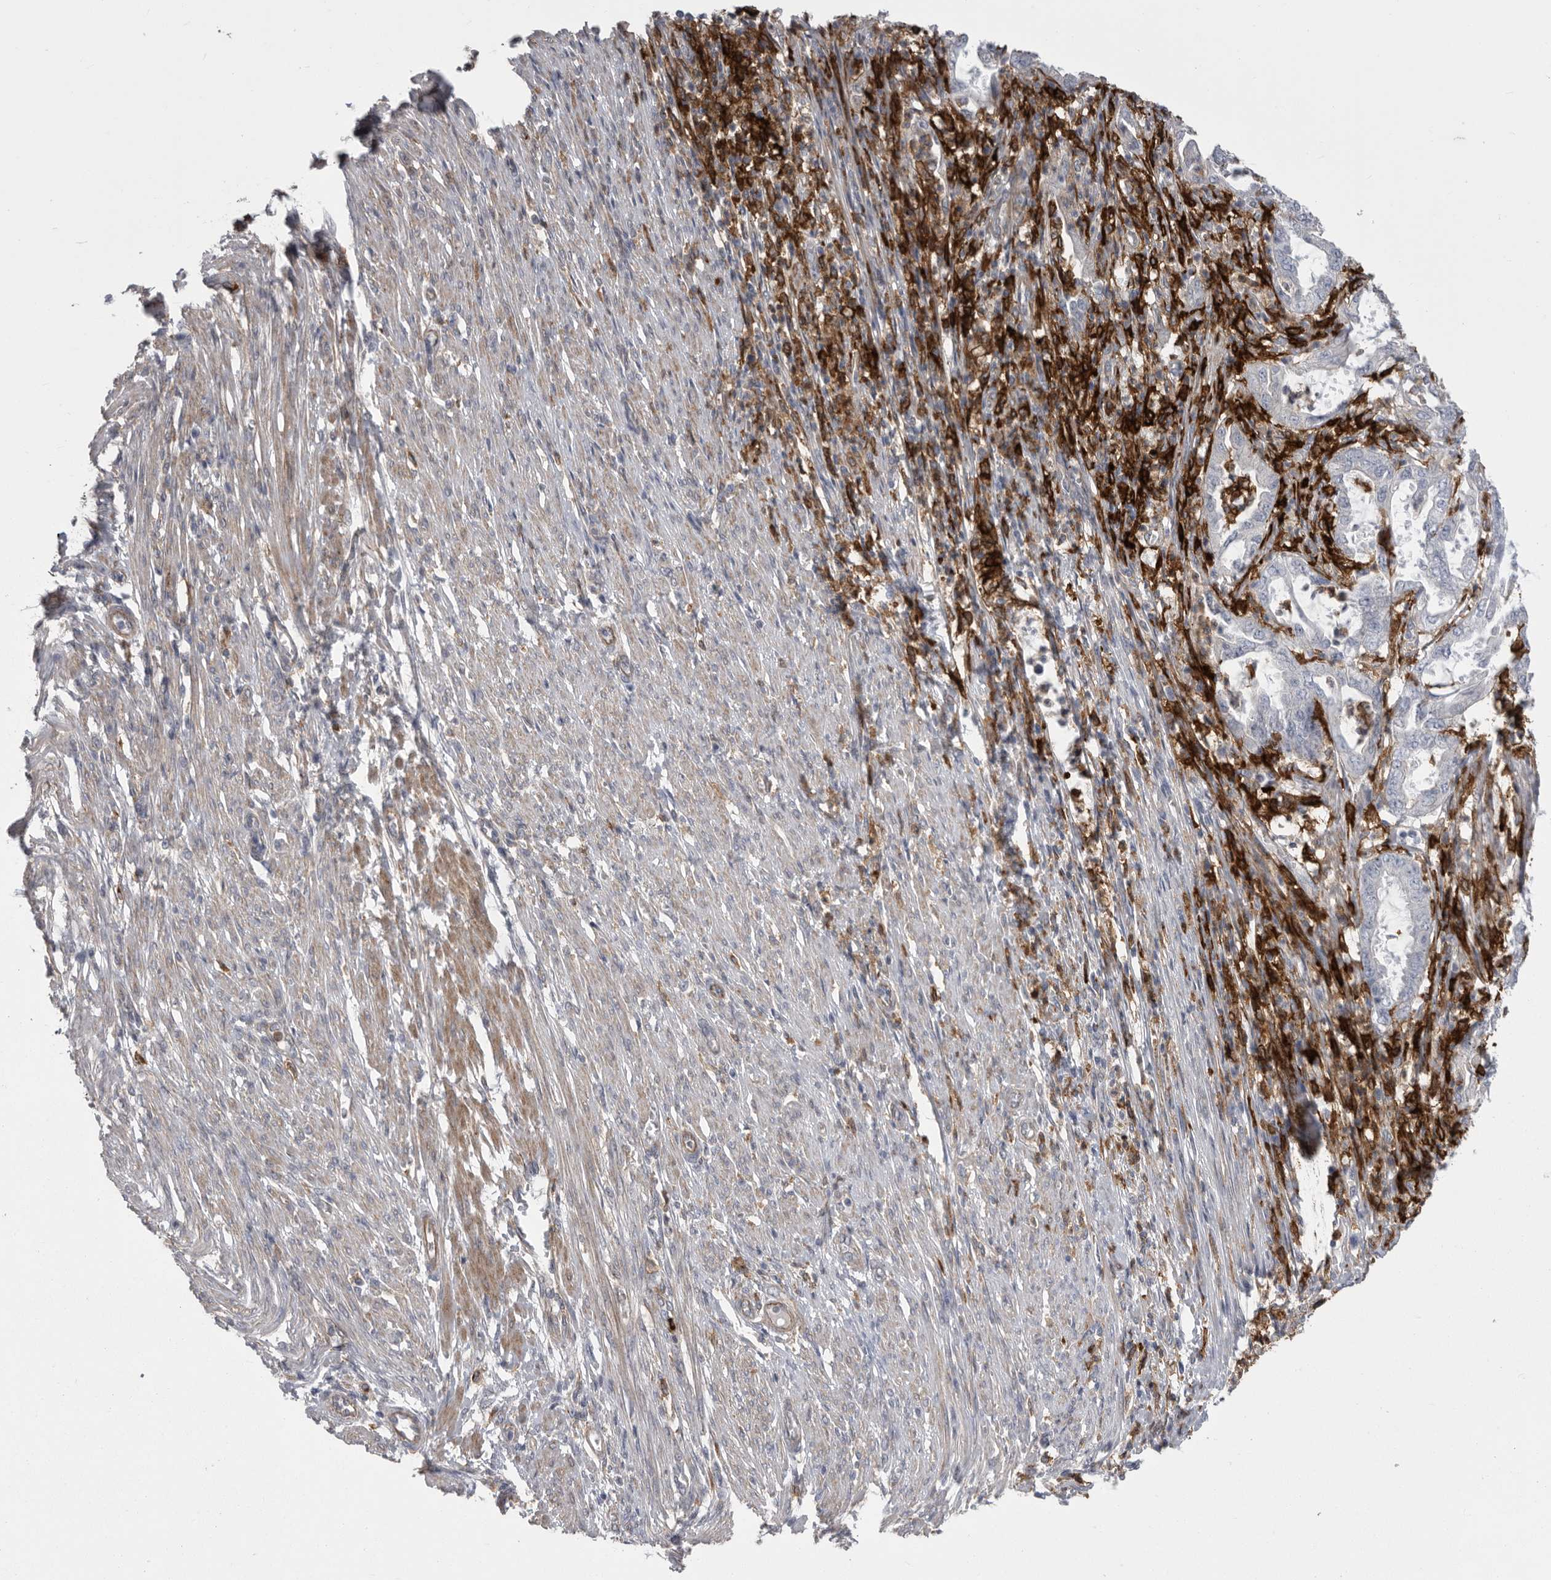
{"staining": {"intensity": "negative", "quantity": "none", "location": "none"}, "tissue": "endometrial cancer", "cell_type": "Tumor cells", "image_type": "cancer", "snomed": [{"axis": "morphology", "description": "Adenocarcinoma, NOS"}, {"axis": "topography", "description": "Endometrium"}], "caption": "Immunohistochemical staining of human endometrial adenocarcinoma displays no significant positivity in tumor cells.", "gene": "SIGLEC10", "patient": {"sex": "female", "age": 51}}